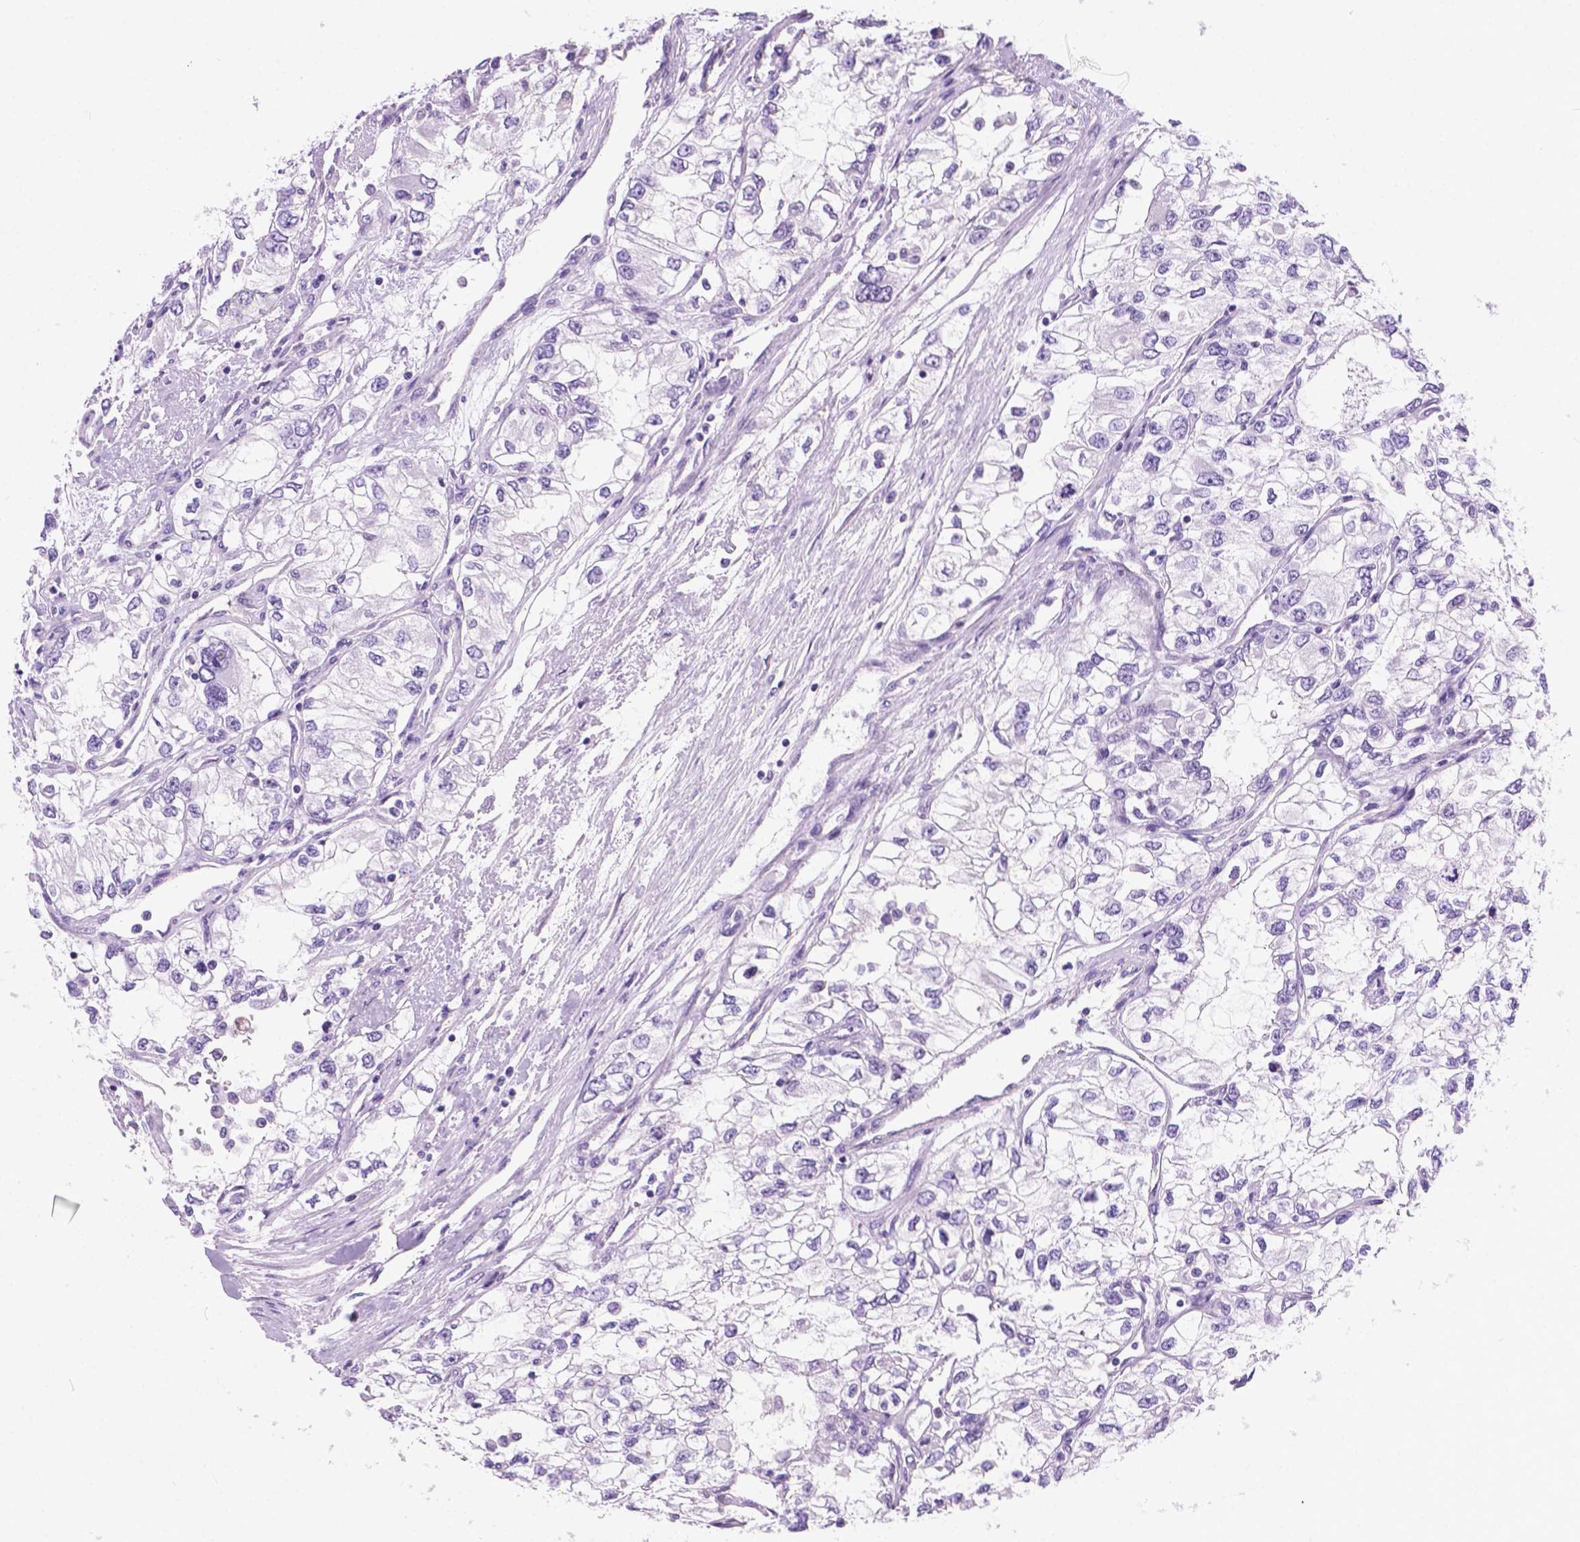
{"staining": {"intensity": "negative", "quantity": "none", "location": "none"}, "tissue": "renal cancer", "cell_type": "Tumor cells", "image_type": "cancer", "snomed": [{"axis": "morphology", "description": "Adenocarcinoma, NOS"}, {"axis": "topography", "description": "Kidney"}], "caption": "The photomicrograph demonstrates no significant staining in tumor cells of renal cancer.", "gene": "ARMS2", "patient": {"sex": "female", "age": 59}}